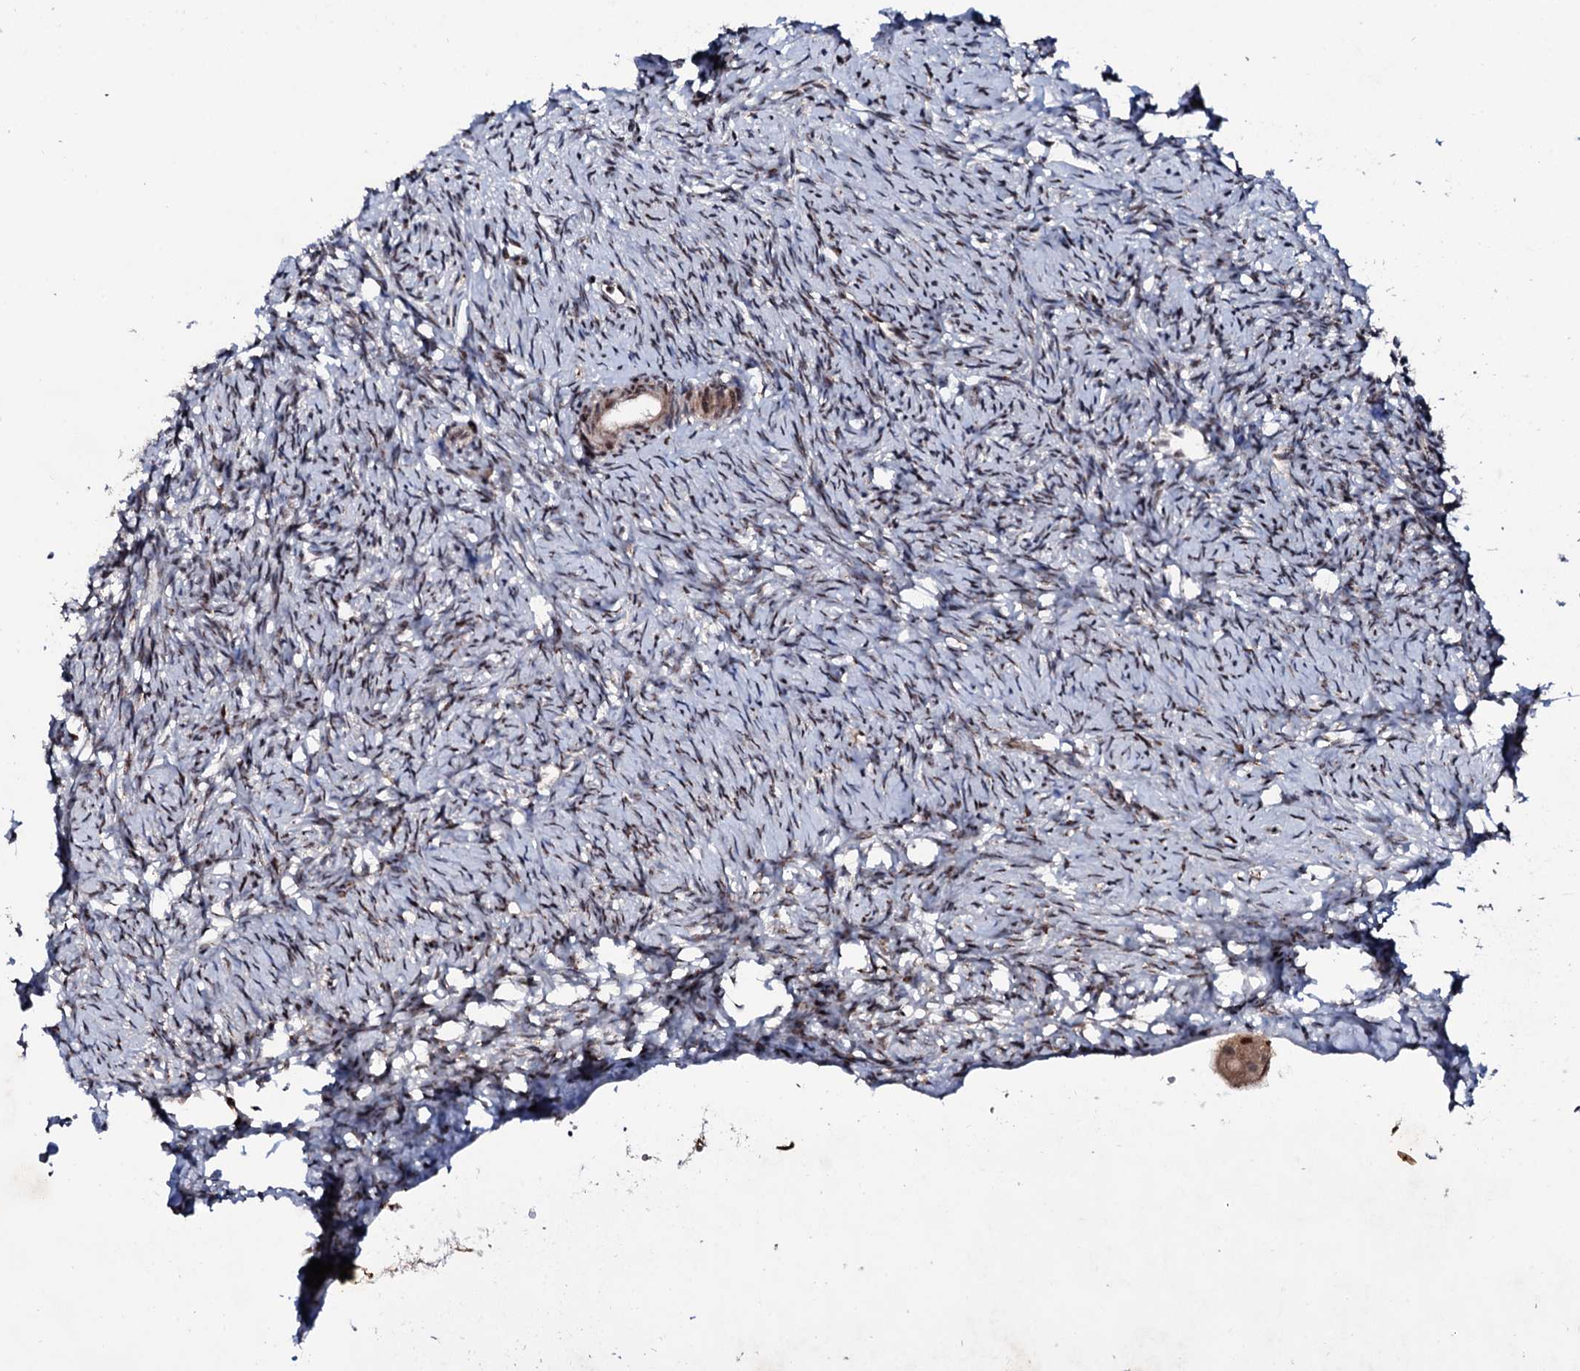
{"staining": {"intensity": "negative", "quantity": "none", "location": "none"}, "tissue": "ovary", "cell_type": "Ovarian stroma cells", "image_type": "normal", "snomed": [{"axis": "morphology", "description": "Normal tissue, NOS"}, {"axis": "topography", "description": "Ovary"}], "caption": "A high-resolution photomicrograph shows immunohistochemistry (IHC) staining of normal ovary, which reveals no significant positivity in ovarian stroma cells. (DAB IHC visualized using brightfield microscopy, high magnification).", "gene": "COG6", "patient": {"sex": "female", "age": 51}}